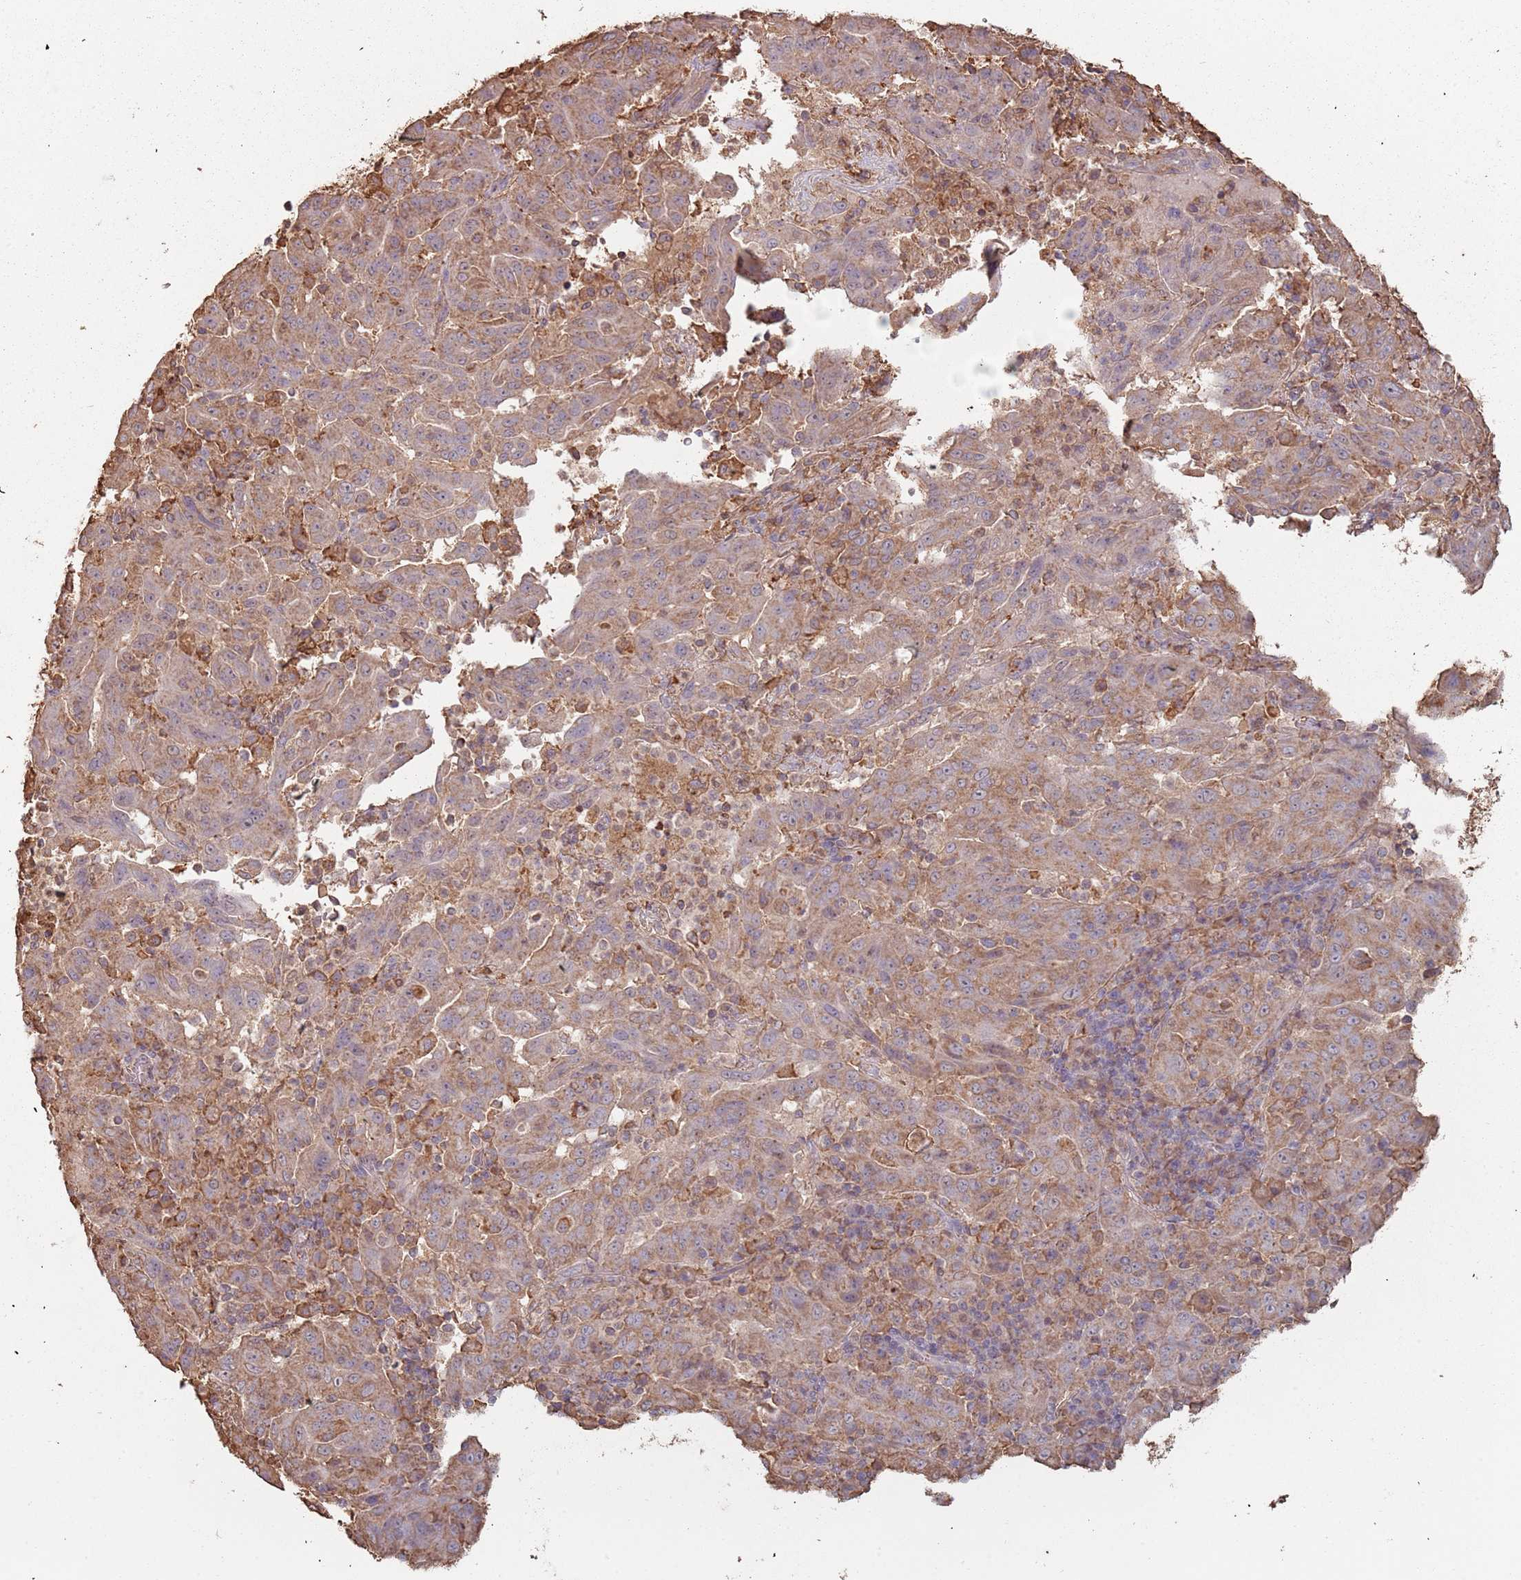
{"staining": {"intensity": "moderate", "quantity": "25%-75%", "location": "cytoplasmic/membranous"}, "tissue": "pancreatic cancer", "cell_type": "Tumor cells", "image_type": "cancer", "snomed": [{"axis": "morphology", "description": "Adenocarcinoma, NOS"}, {"axis": "topography", "description": "Pancreas"}], "caption": "Immunohistochemical staining of pancreatic cancer (adenocarcinoma) exhibits medium levels of moderate cytoplasmic/membranous protein staining in about 25%-75% of tumor cells. The staining was performed using DAB to visualize the protein expression in brown, while the nuclei were stained in blue with hematoxylin (Magnification: 20x).", "gene": "ATOSB", "patient": {"sex": "male", "age": 63}}